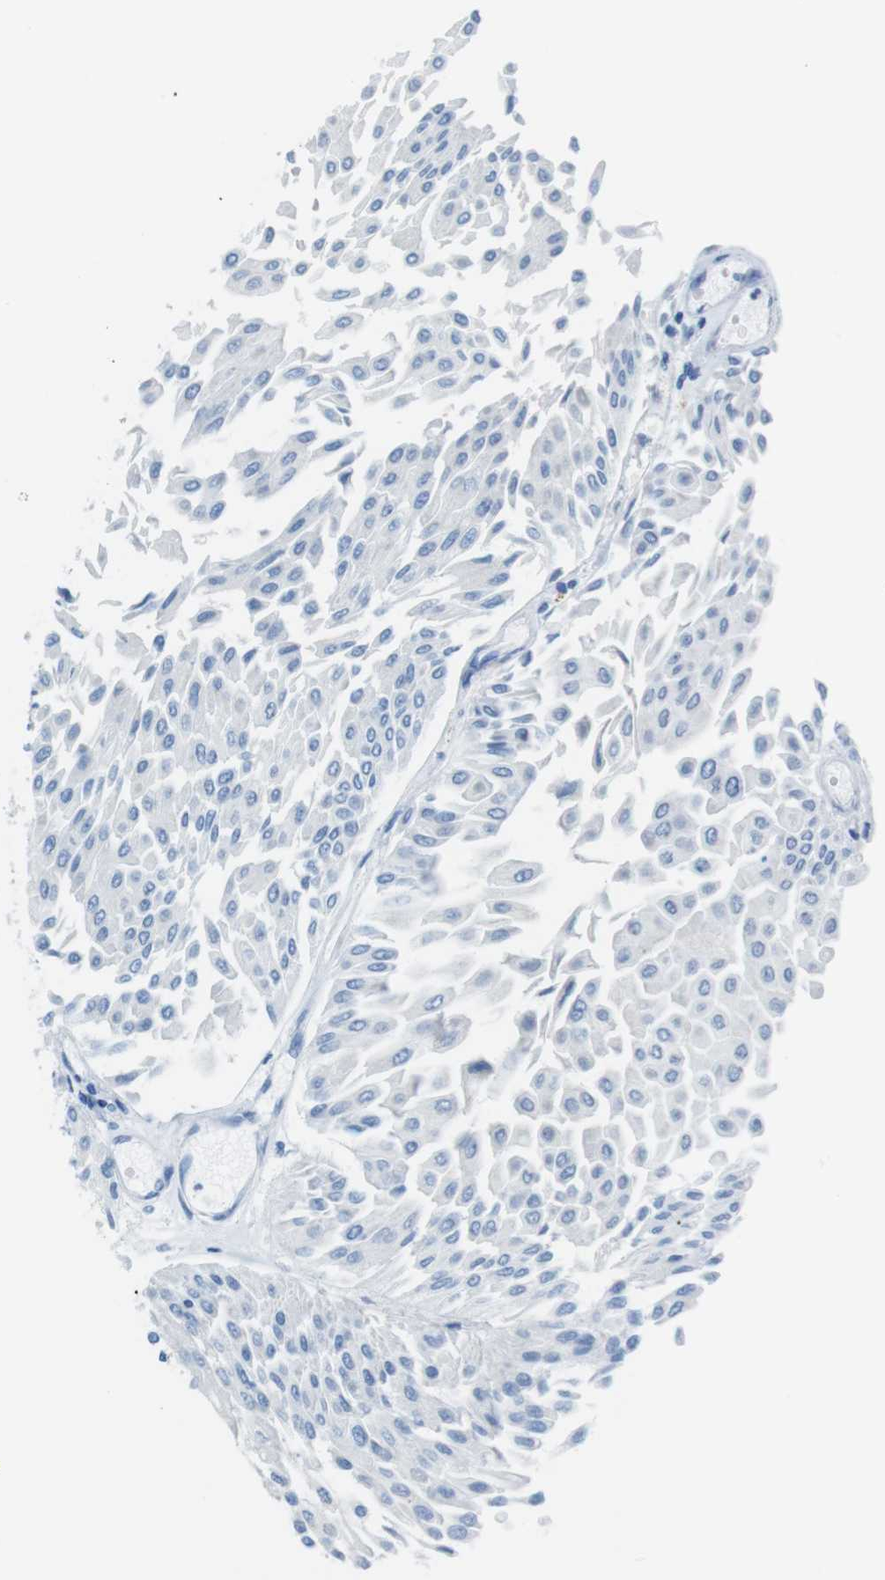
{"staining": {"intensity": "negative", "quantity": "none", "location": "none"}, "tissue": "urothelial cancer", "cell_type": "Tumor cells", "image_type": "cancer", "snomed": [{"axis": "morphology", "description": "Urothelial carcinoma, Low grade"}, {"axis": "topography", "description": "Urinary bladder"}], "caption": "The IHC micrograph has no significant staining in tumor cells of urothelial carcinoma (low-grade) tissue.", "gene": "GAP43", "patient": {"sex": "male", "age": 67}}